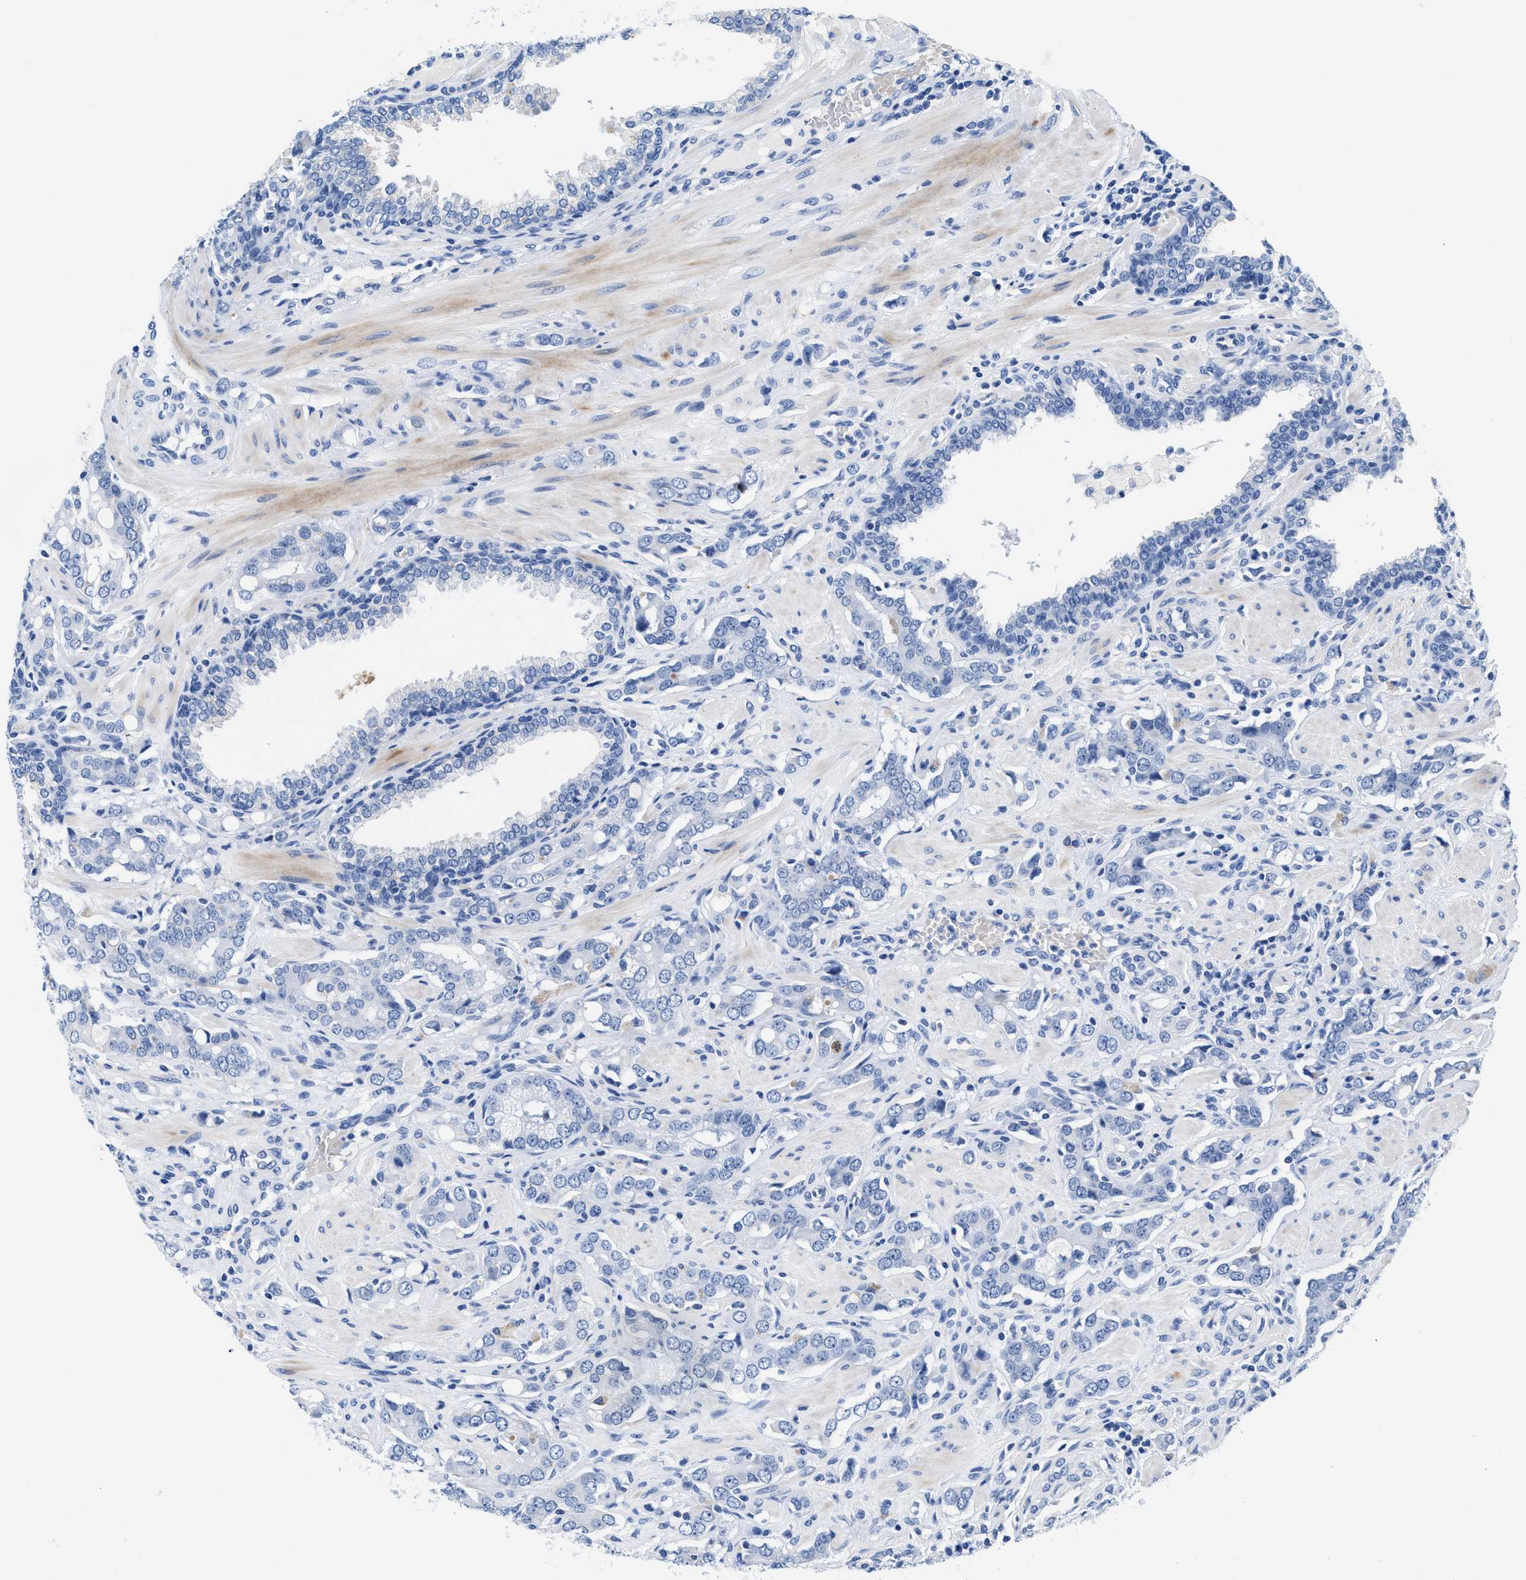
{"staining": {"intensity": "negative", "quantity": "none", "location": "none"}, "tissue": "prostate cancer", "cell_type": "Tumor cells", "image_type": "cancer", "snomed": [{"axis": "morphology", "description": "Adenocarcinoma, High grade"}, {"axis": "topography", "description": "Prostate"}], "caption": "The IHC photomicrograph has no significant positivity in tumor cells of high-grade adenocarcinoma (prostate) tissue.", "gene": "SLFN13", "patient": {"sex": "male", "age": 52}}